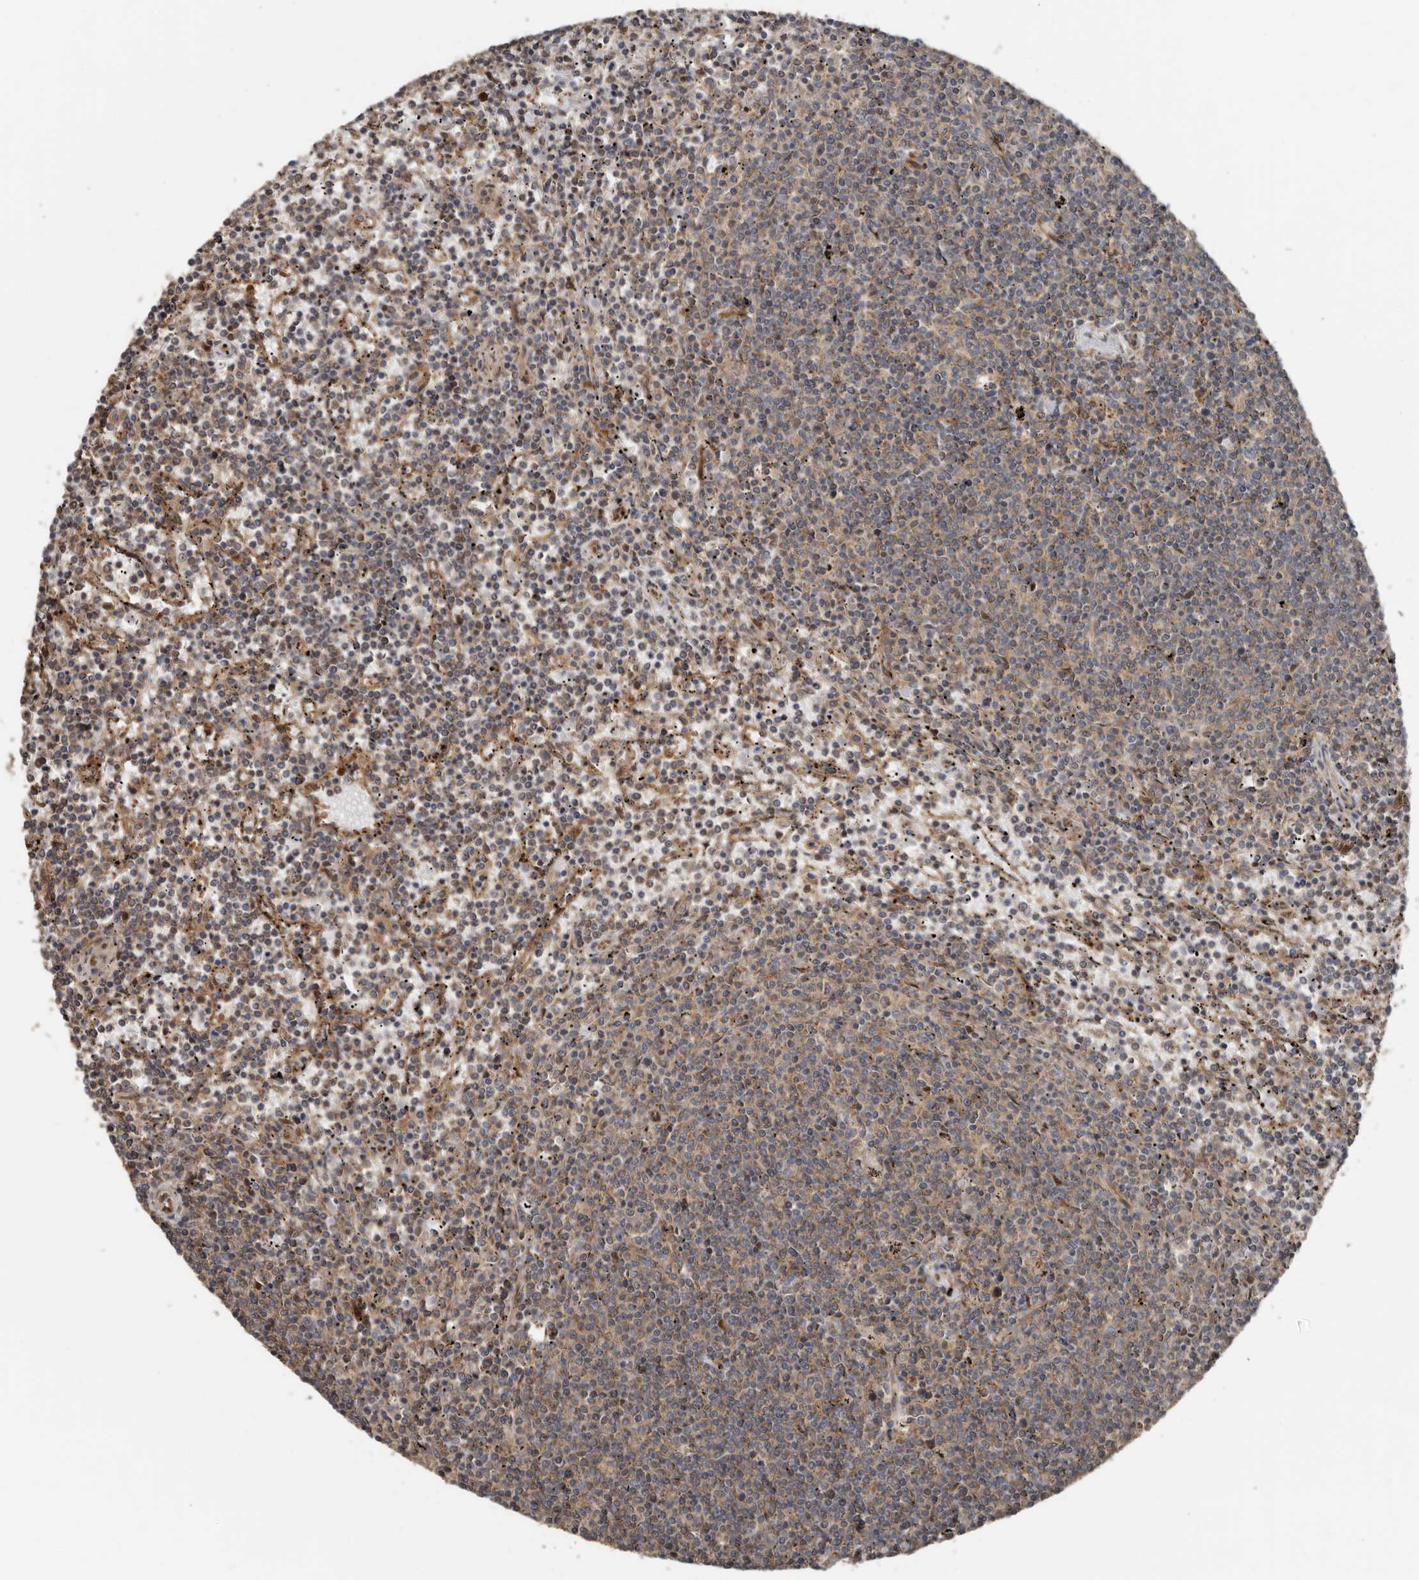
{"staining": {"intensity": "weak", "quantity": ">75%", "location": "cytoplasmic/membranous"}, "tissue": "lymphoma", "cell_type": "Tumor cells", "image_type": "cancer", "snomed": [{"axis": "morphology", "description": "Malignant lymphoma, non-Hodgkin's type, Low grade"}, {"axis": "topography", "description": "Spleen"}], "caption": "Protein expression by immunohistochemistry exhibits weak cytoplasmic/membranous expression in approximately >75% of tumor cells in lymphoma.", "gene": "EXOC3L1", "patient": {"sex": "female", "age": 50}}